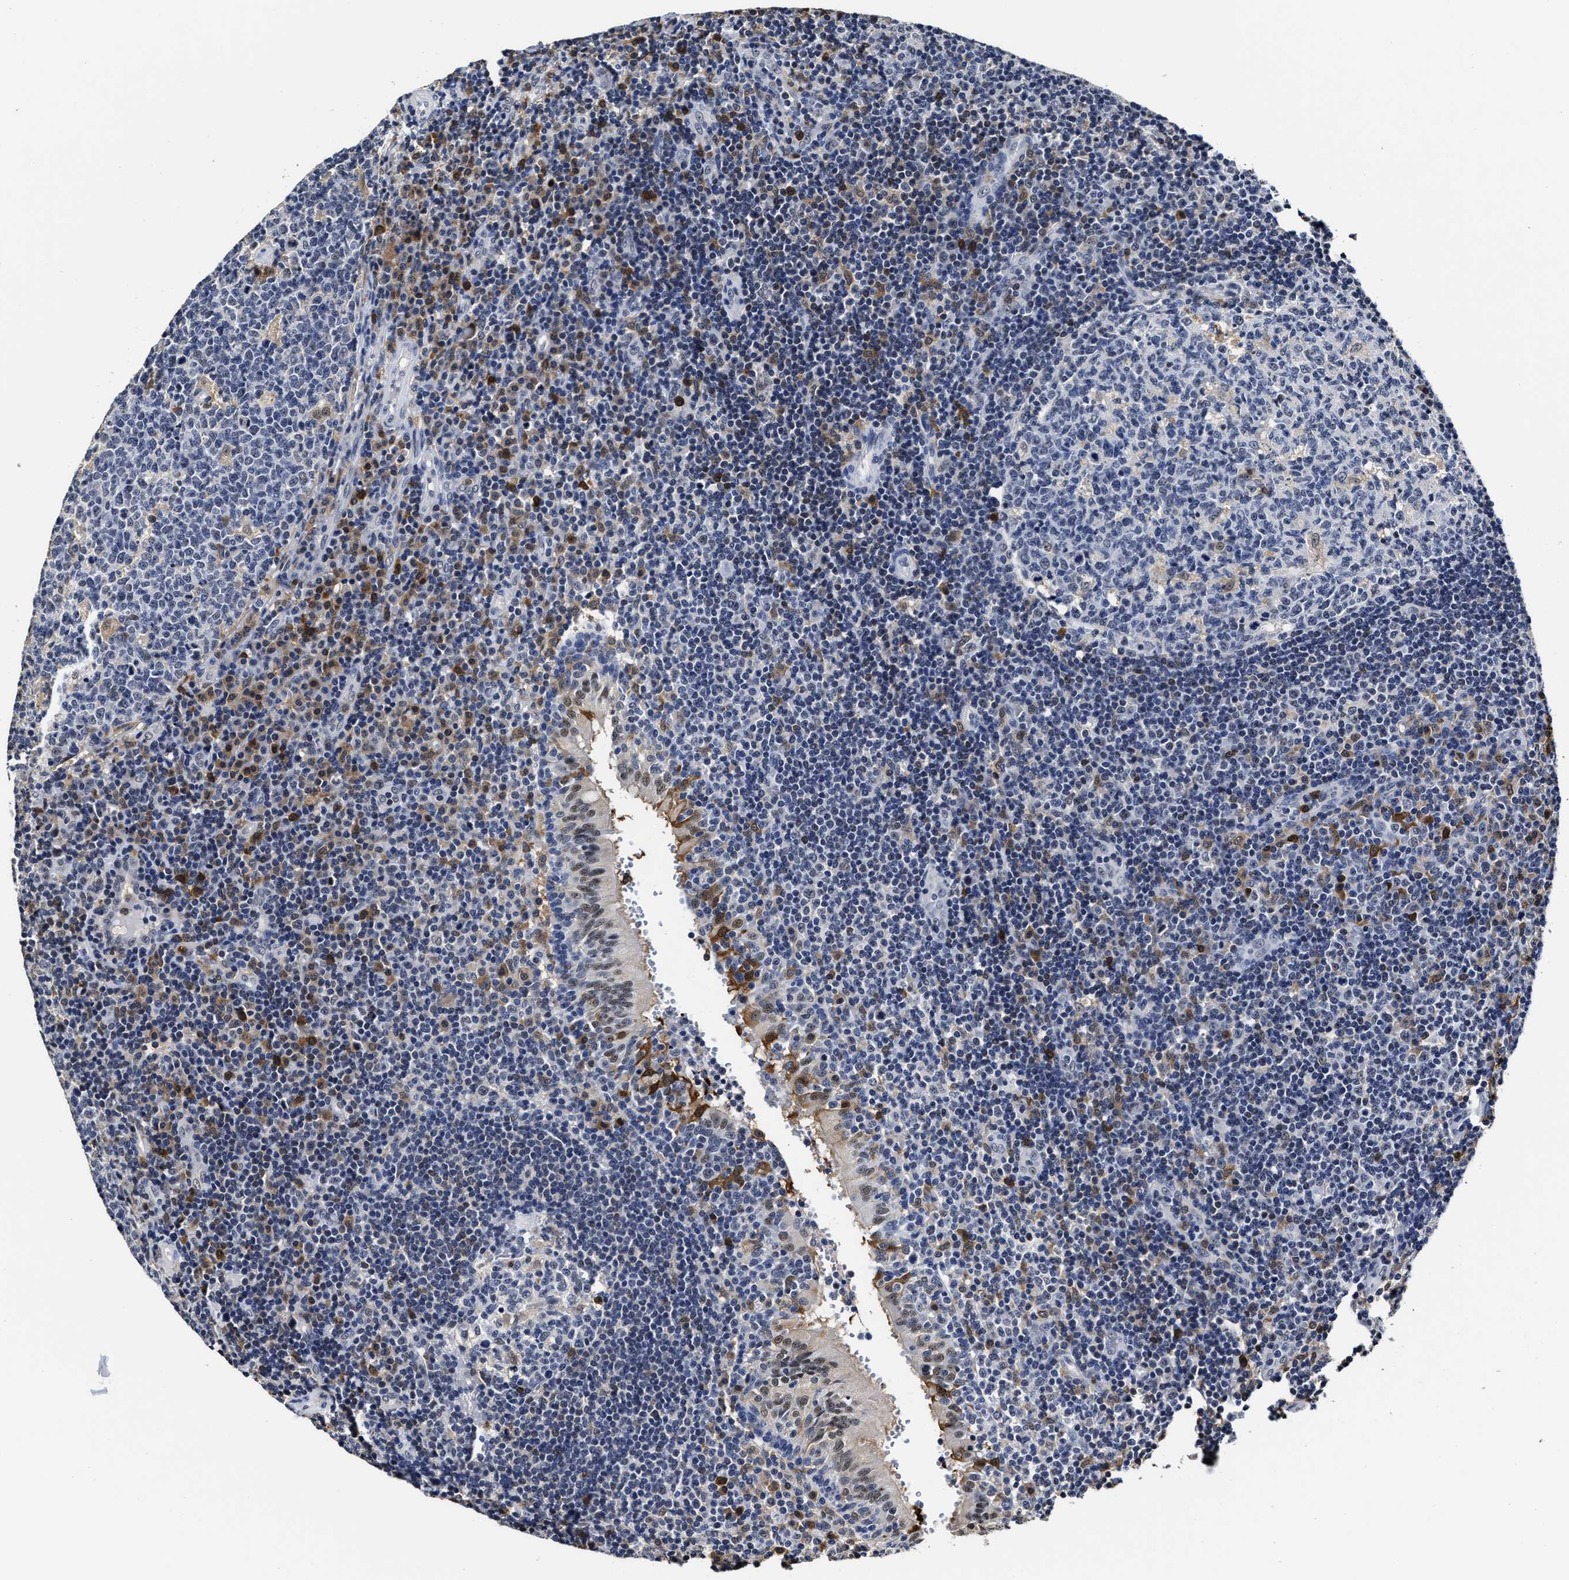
{"staining": {"intensity": "weak", "quantity": "<25%", "location": "cytoplasmic/membranous"}, "tissue": "tonsil", "cell_type": "Germinal center cells", "image_type": "normal", "snomed": [{"axis": "morphology", "description": "Normal tissue, NOS"}, {"axis": "topography", "description": "Tonsil"}], "caption": "This is an immunohistochemistry (IHC) micrograph of unremarkable tonsil. There is no positivity in germinal center cells.", "gene": "PRPF4B", "patient": {"sex": "female", "age": 40}}